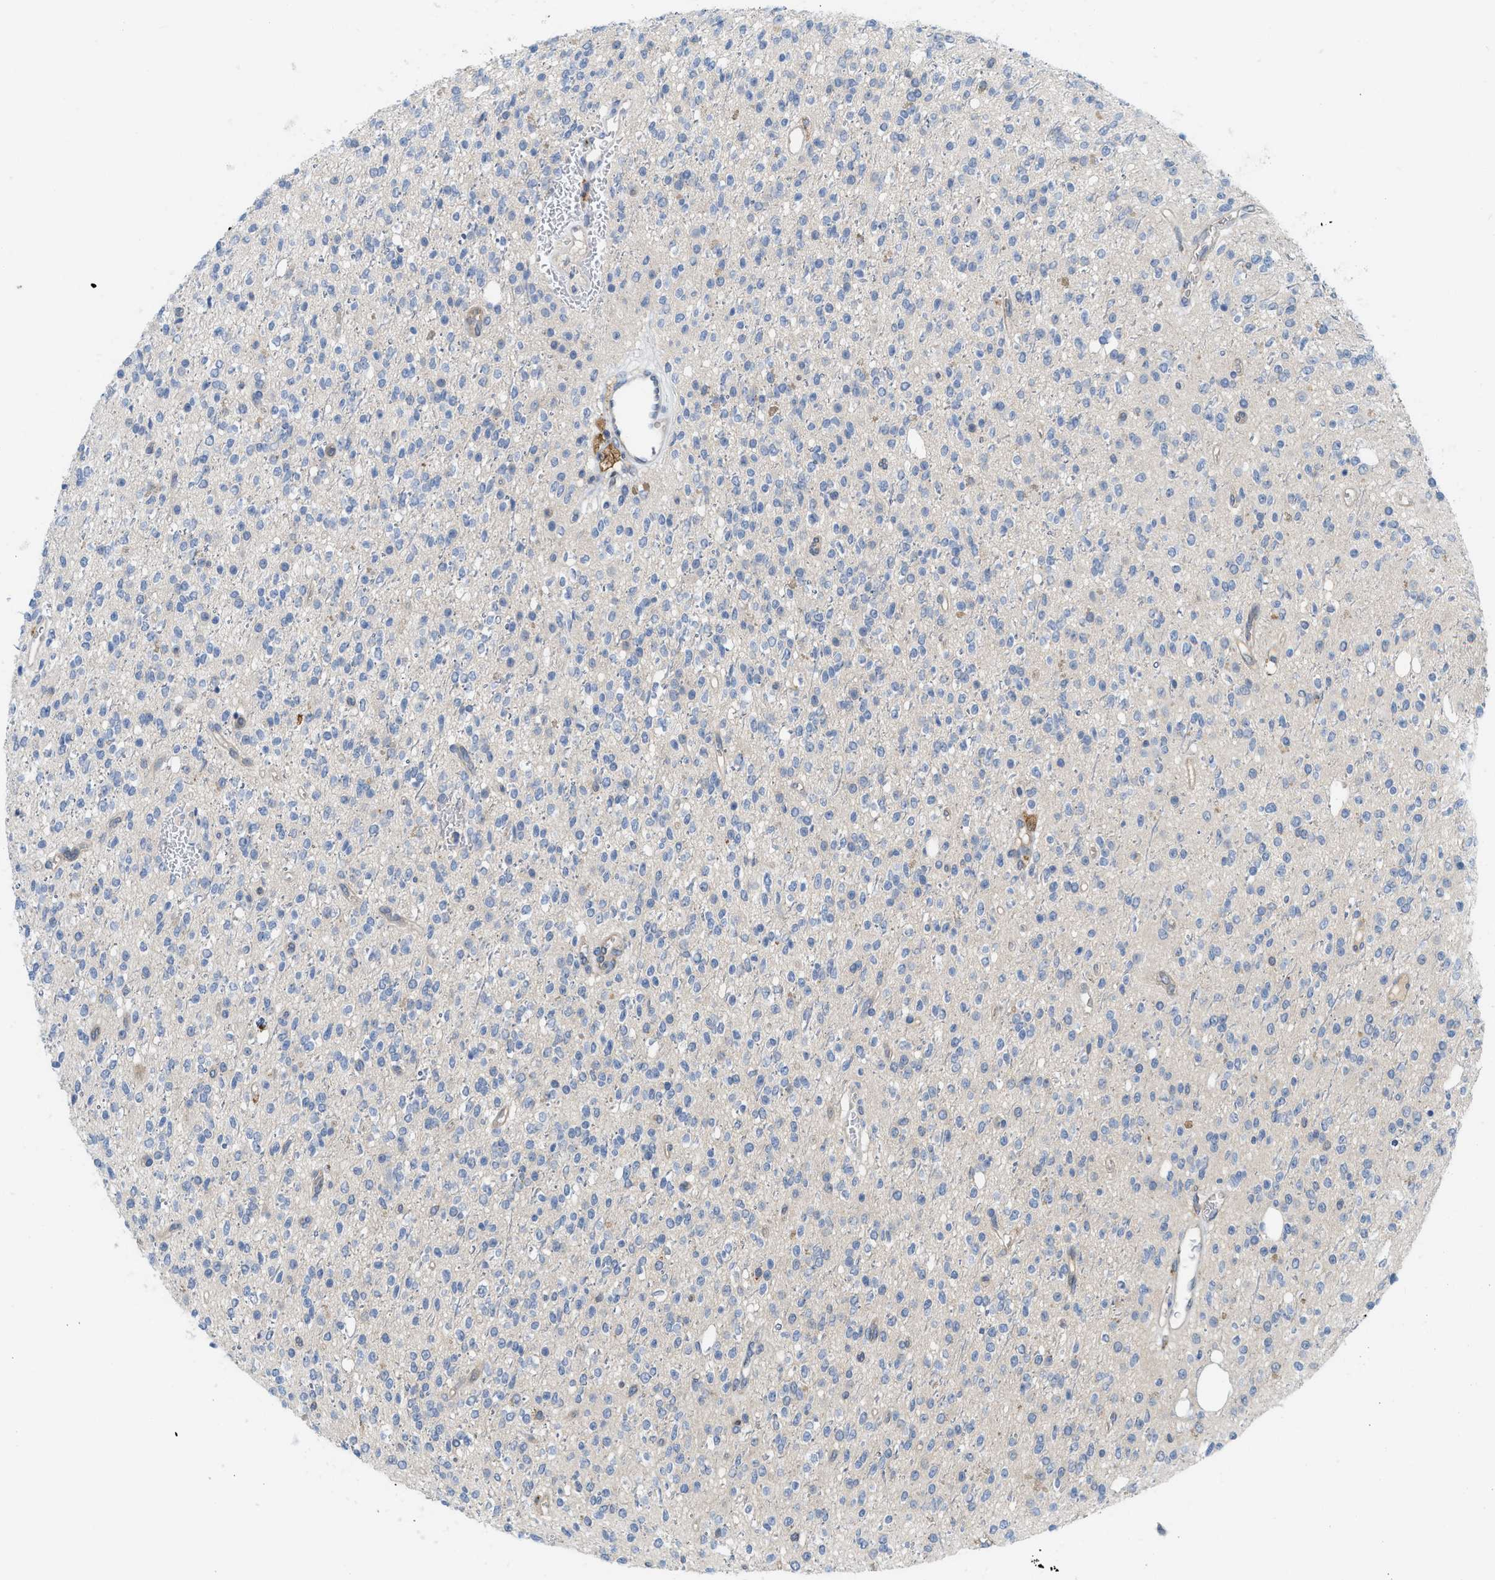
{"staining": {"intensity": "negative", "quantity": "none", "location": "none"}, "tissue": "glioma", "cell_type": "Tumor cells", "image_type": "cancer", "snomed": [{"axis": "morphology", "description": "Glioma, malignant, High grade"}, {"axis": "topography", "description": "Brain"}], "caption": "Human glioma stained for a protein using IHC shows no positivity in tumor cells.", "gene": "CSTB", "patient": {"sex": "male", "age": 34}}